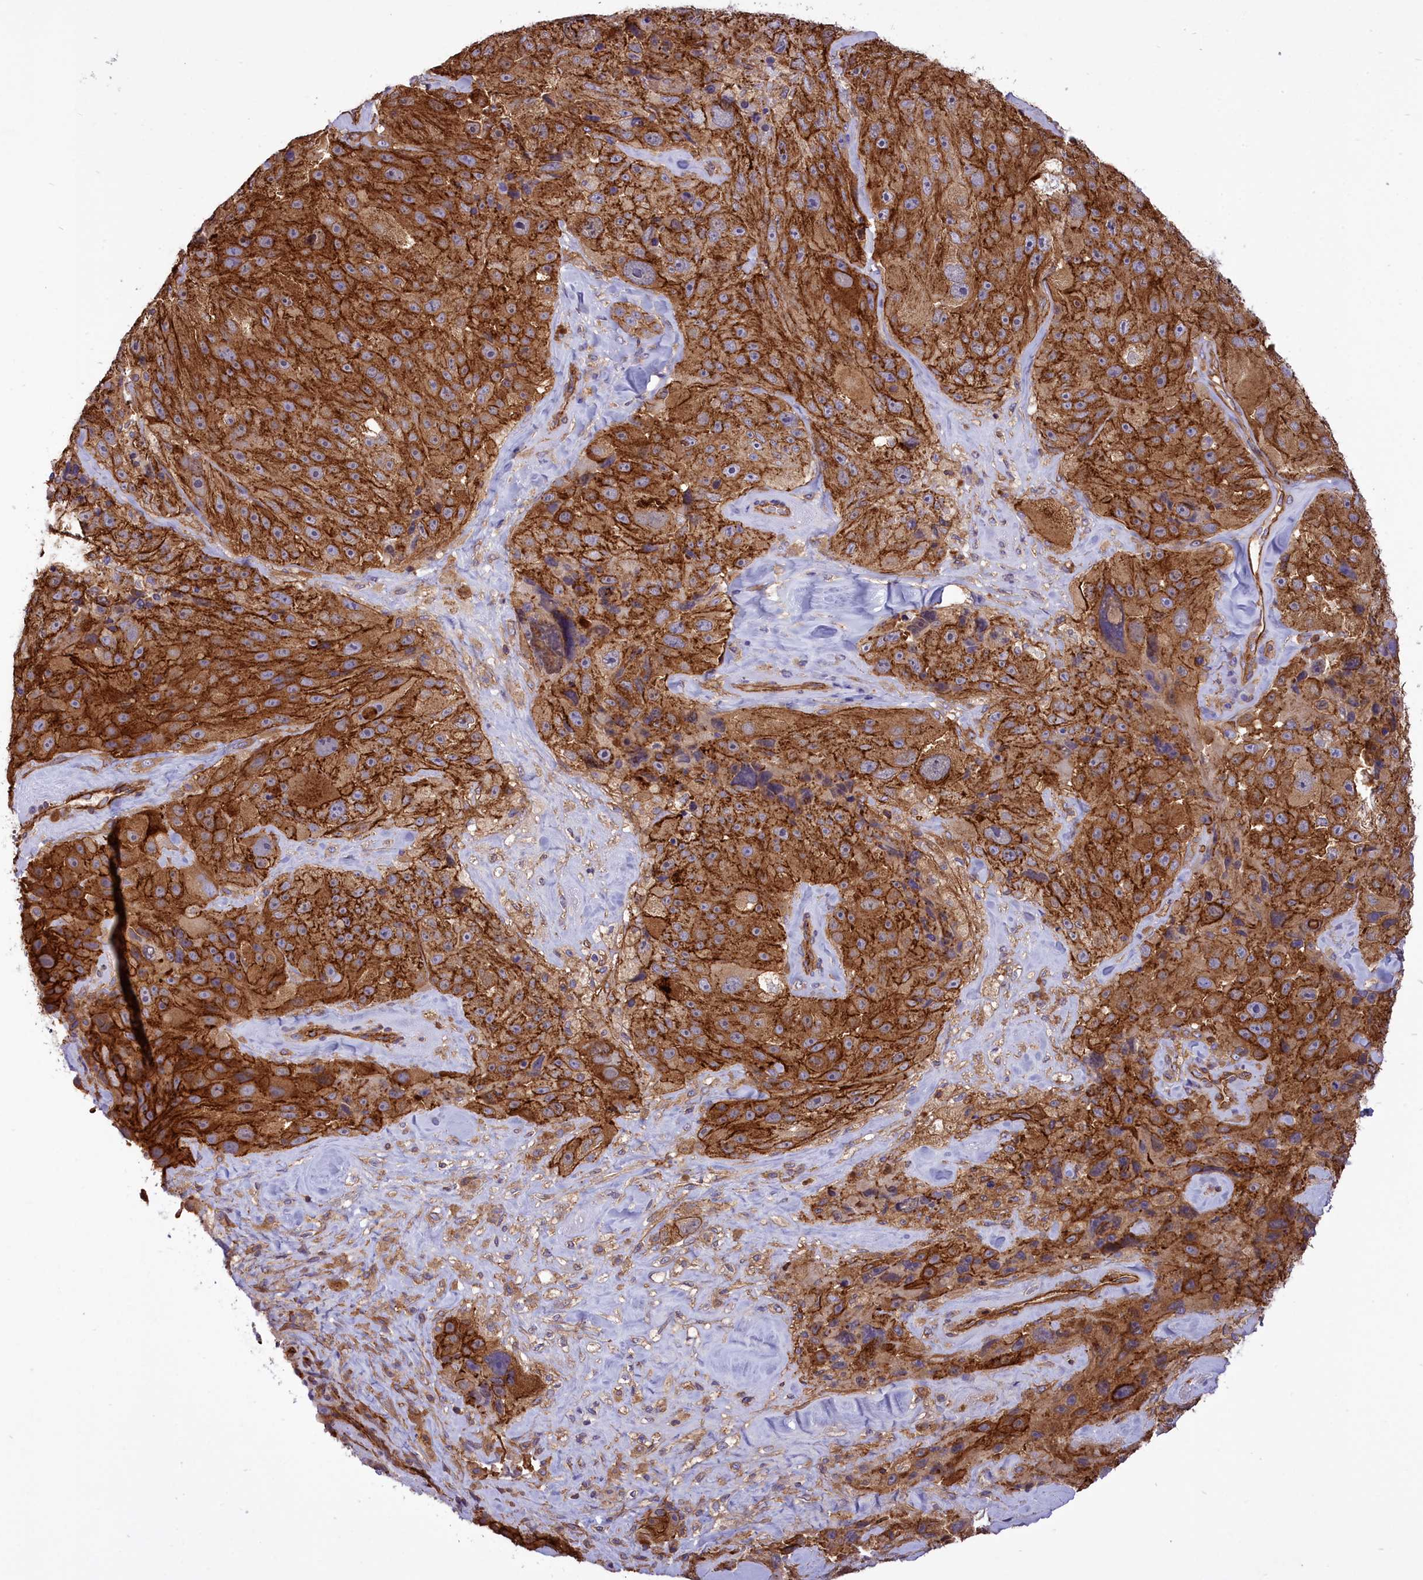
{"staining": {"intensity": "strong", "quantity": ">75%", "location": "cytoplasmic/membranous"}, "tissue": "melanoma", "cell_type": "Tumor cells", "image_type": "cancer", "snomed": [{"axis": "morphology", "description": "Malignant melanoma, Metastatic site"}, {"axis": "topography", "description": "Lymph node"}], "caption": "Immunohistochemistry (IHC) photomicrograph of malignant melanoma (metastatic site) stained for a protein (brown), which displays high levels of strong cytoplasmic/membranous staining in approximately >75% of tumor cells.", "gene": "SEPTIN9", "patient": {"sex": "male", "age": 62}}